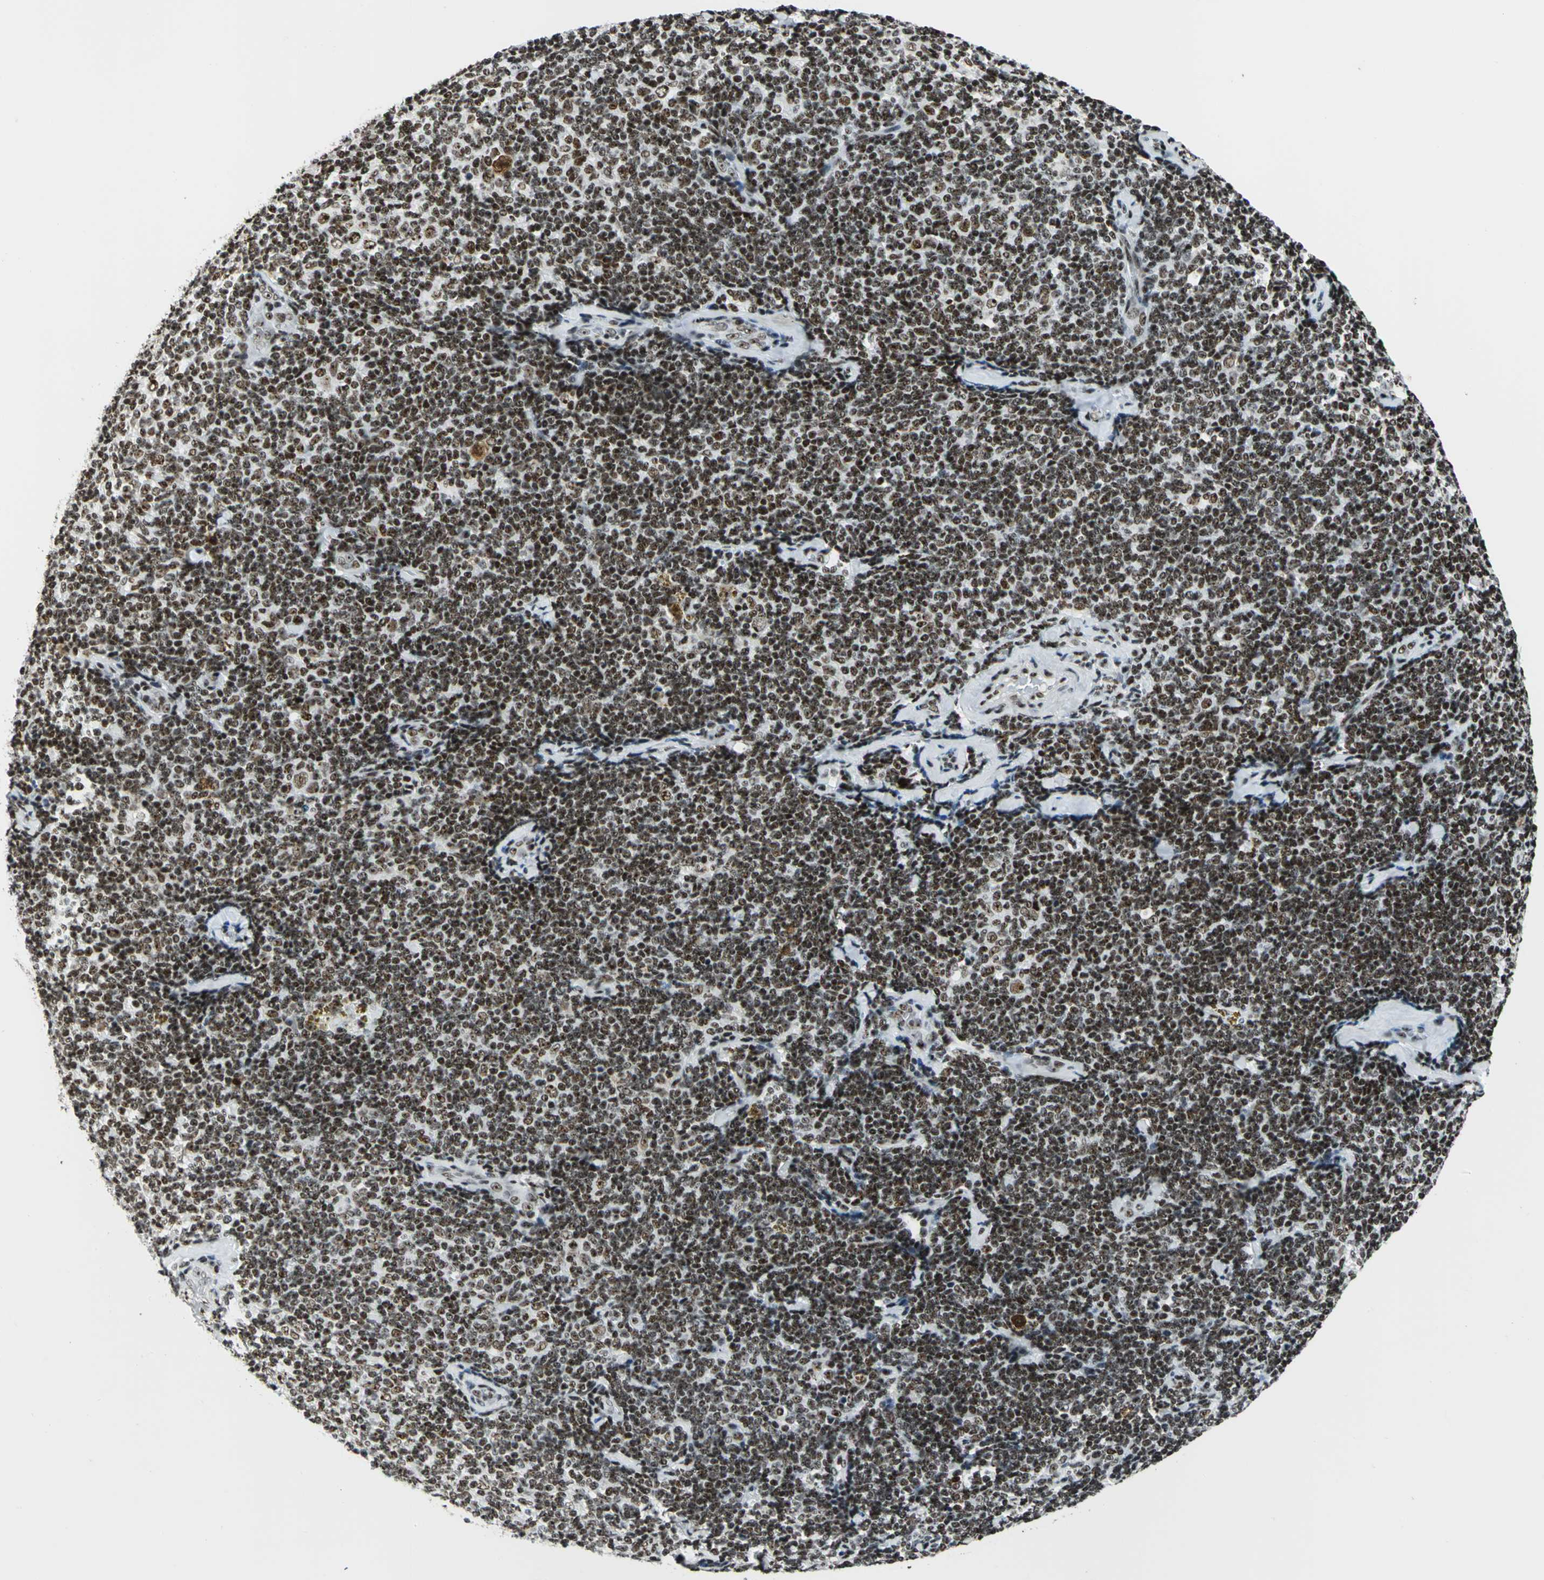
{"staining": {"intensity": "strong", "quantity": ">75%", "location": "nuclear"}, "tissue": "lymphoma", "cell_type": "Tumor cells", "image_type": "cancer", "snomed": [{"axis": "morphology", "description": "Malignant lymphoma, non-Hodgkin's type, Low grade"}, {"axis": "topography", "description": "Lymph node"}], "caption": "Immunohistochemistry of human low-grade malignant lymphoma, non-Hodgkin's type reveals high levels of strong nuclear expression in about >75% of tumor cells.", "gene": "UBTF", "patient": {"sex": "female", "age": 56}}